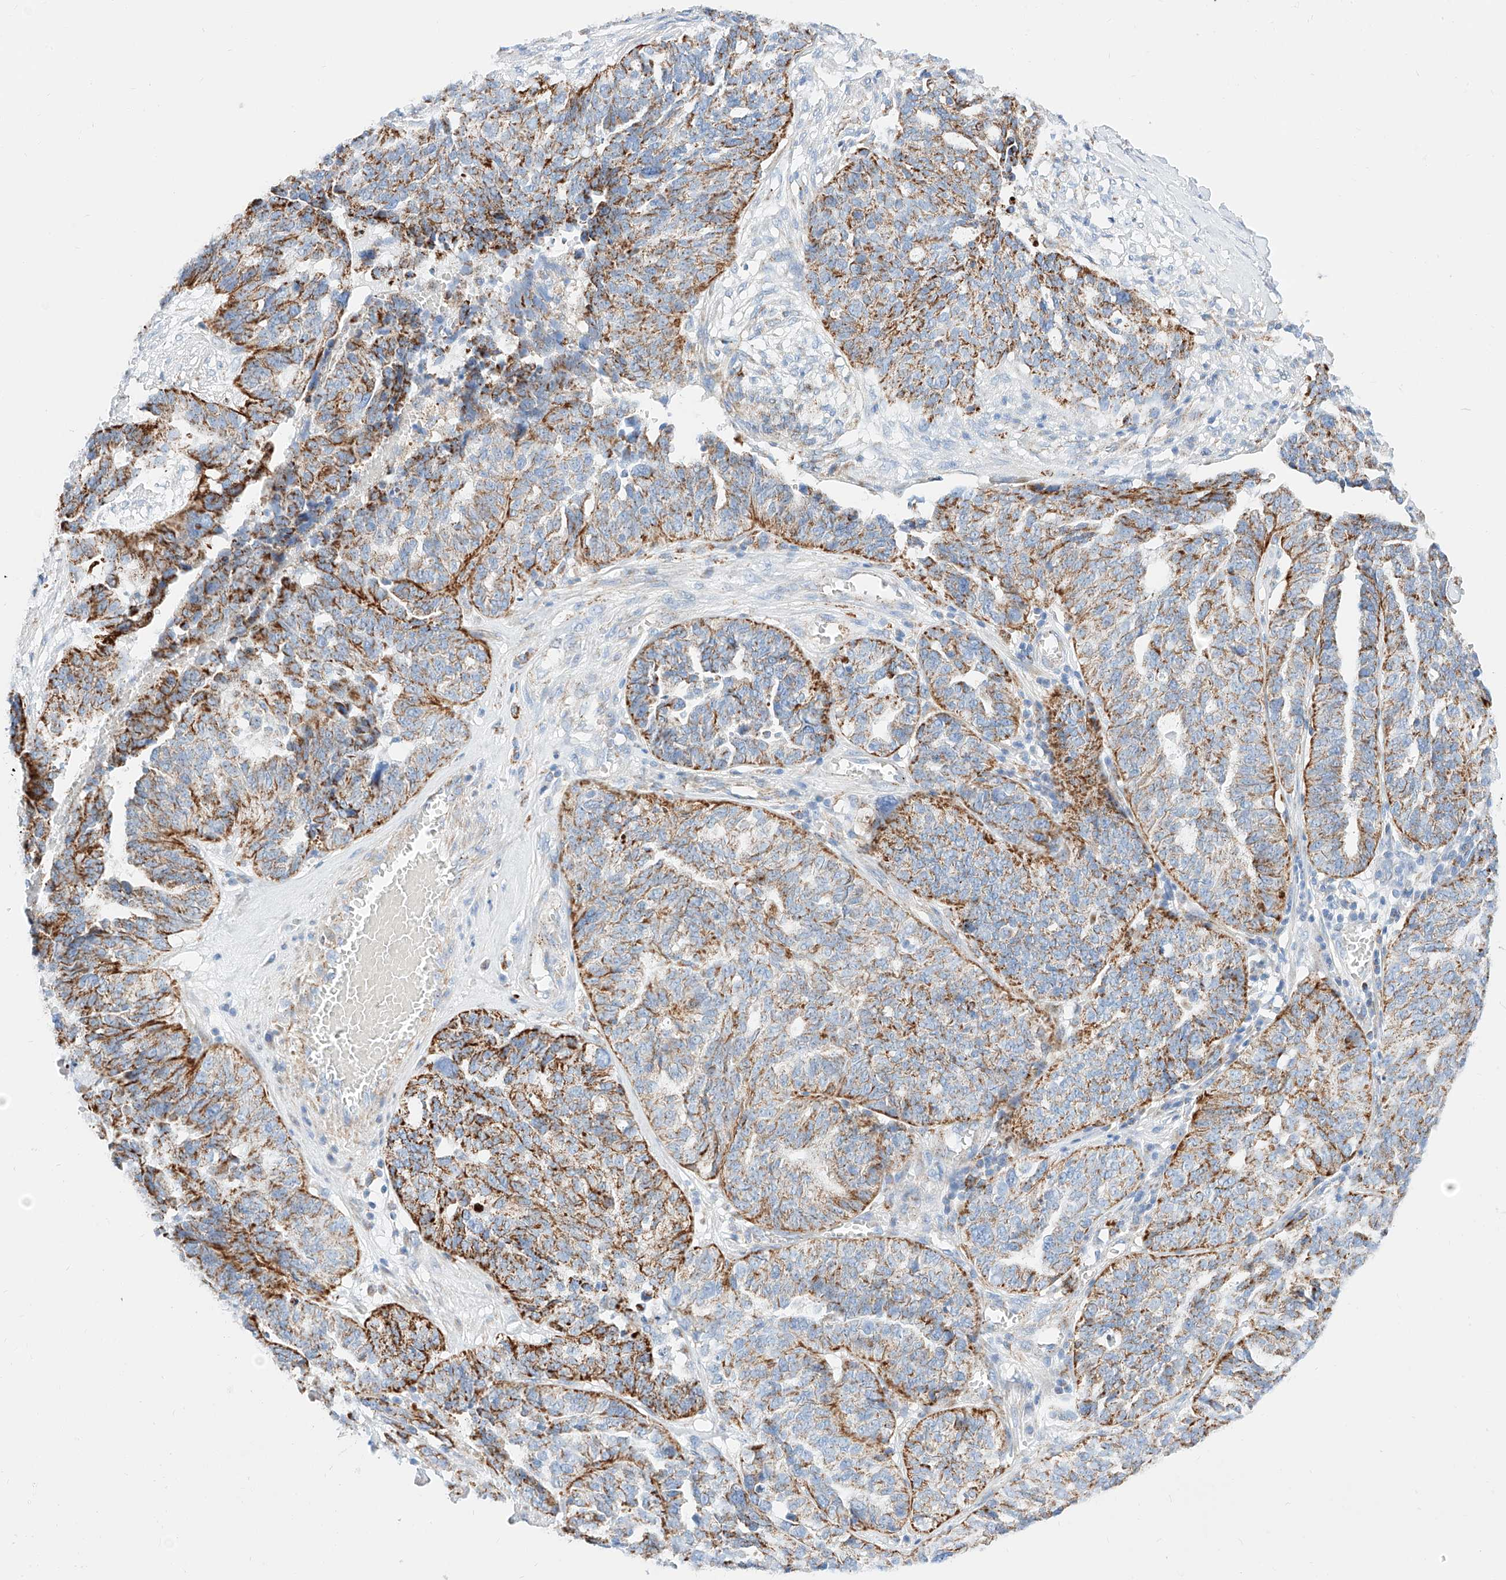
{"staining": {"intensity": "moderate", "quantity": ">75%", "location": "cytoplasmic/membranous"}, "tissue": "ovarian cancer", "cell_type": "Tumor cells", "image_type": "cancer", "snomed": [{"axis": "morphology", "description": "Cystadenocarcinoma, serous, NOS"}, {"axis": "topography", "description": "Ovary"}], "caption": "Human ovarian cancer stained with a protein marker reveals moderate staining in tumor cells.", "gene": "C6orf62", "patient": {"sex": "female", "age": 59}}